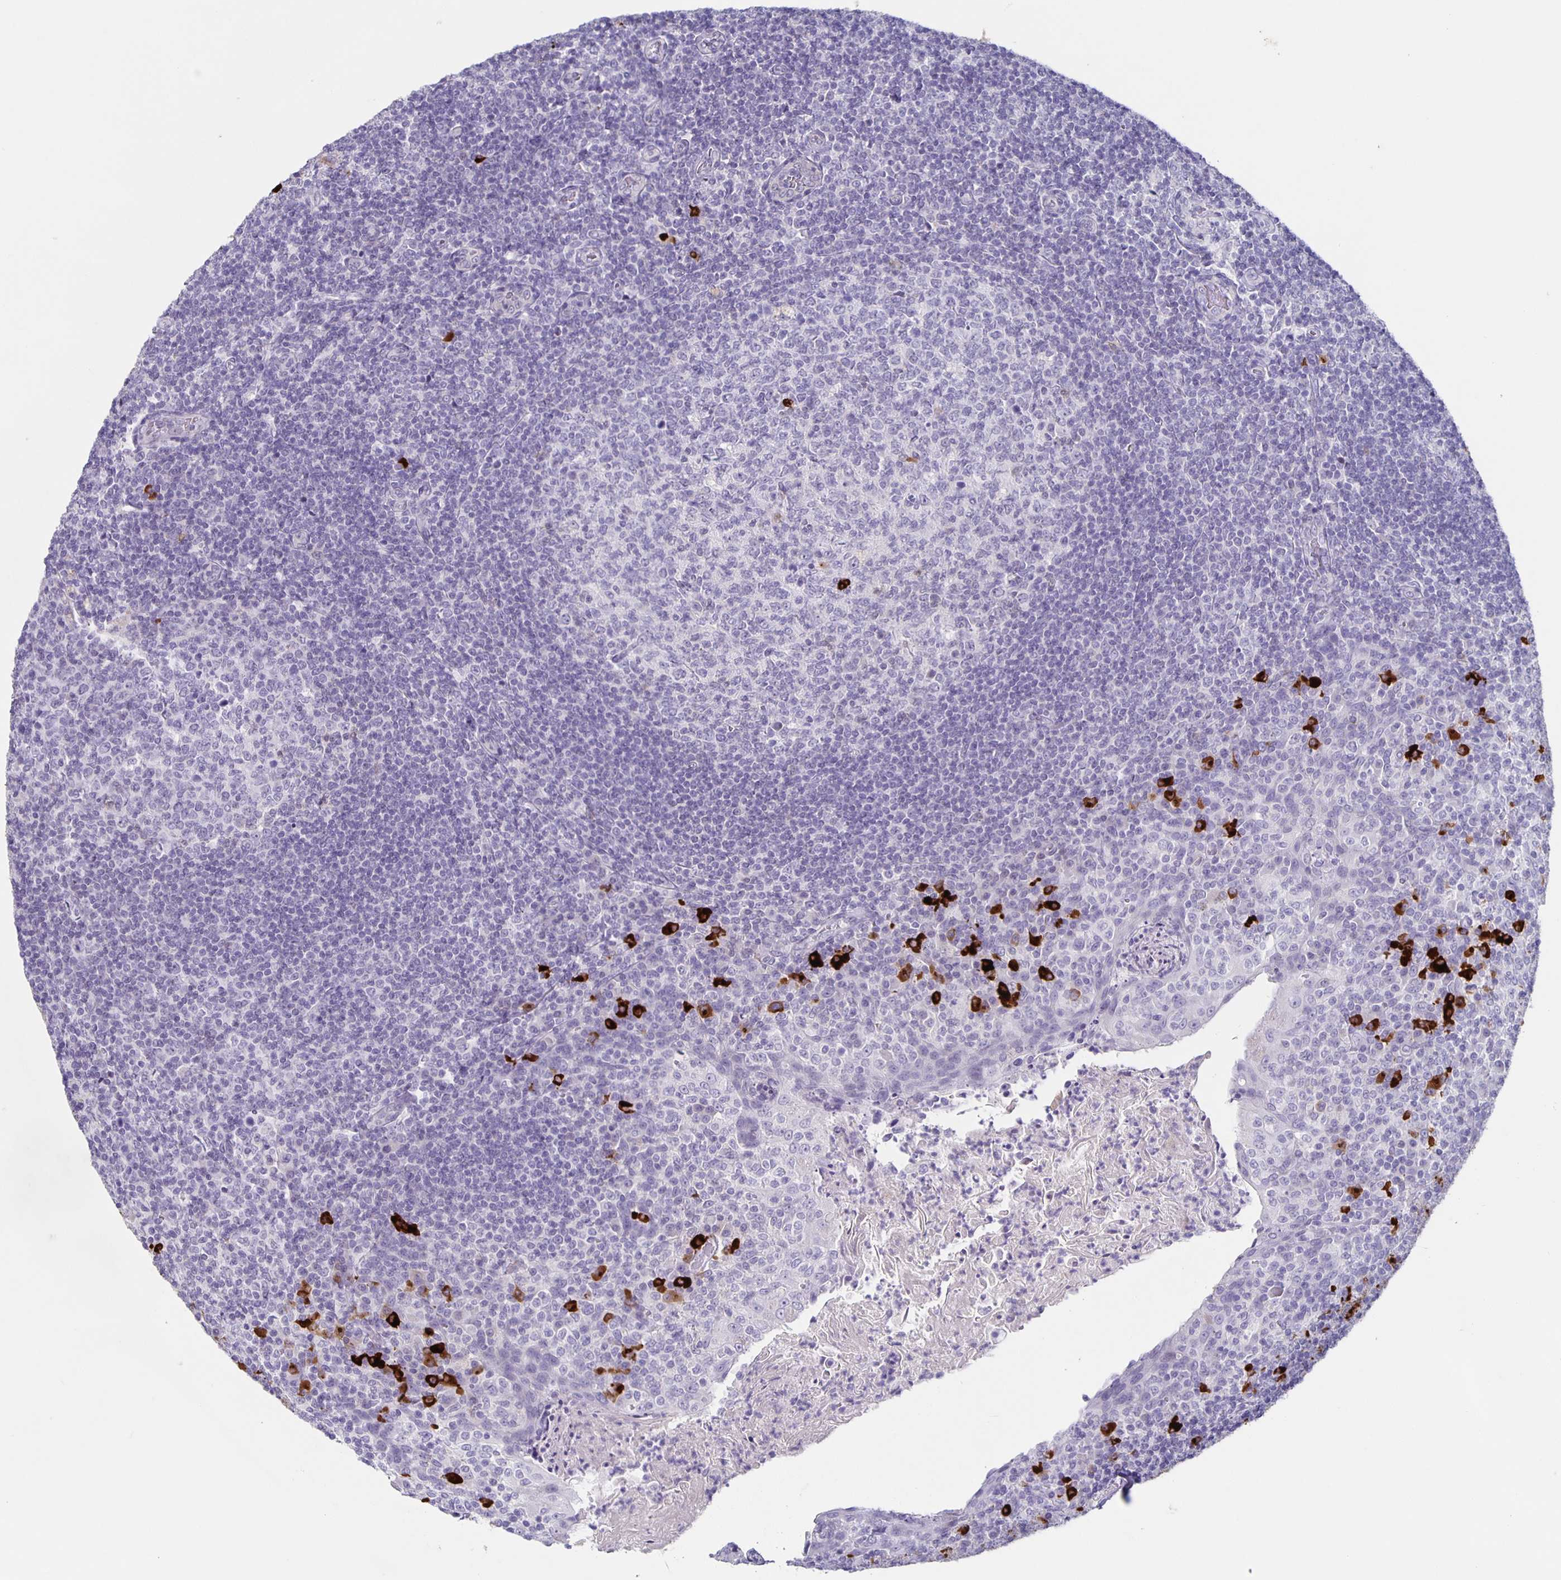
{"staining": {"intensity": "negative", "quantity": "none", "location": "none"}, "tissue": "tonsil", "cell_type": "Germinal center cells", "image_type": "normal", "snomed": [{"axis": "morphology", "description": "Normal tissue, NOS"}, {"axis": "topography", "description": "Tonsil"}], "caption": "An immunohistochemistry micrograph of unremarkable tonsil is shown. There is no staining in germinal center cells of tonsil.", "gene": "CARNS1", "patient": {"sex": "female", "age": 10}}